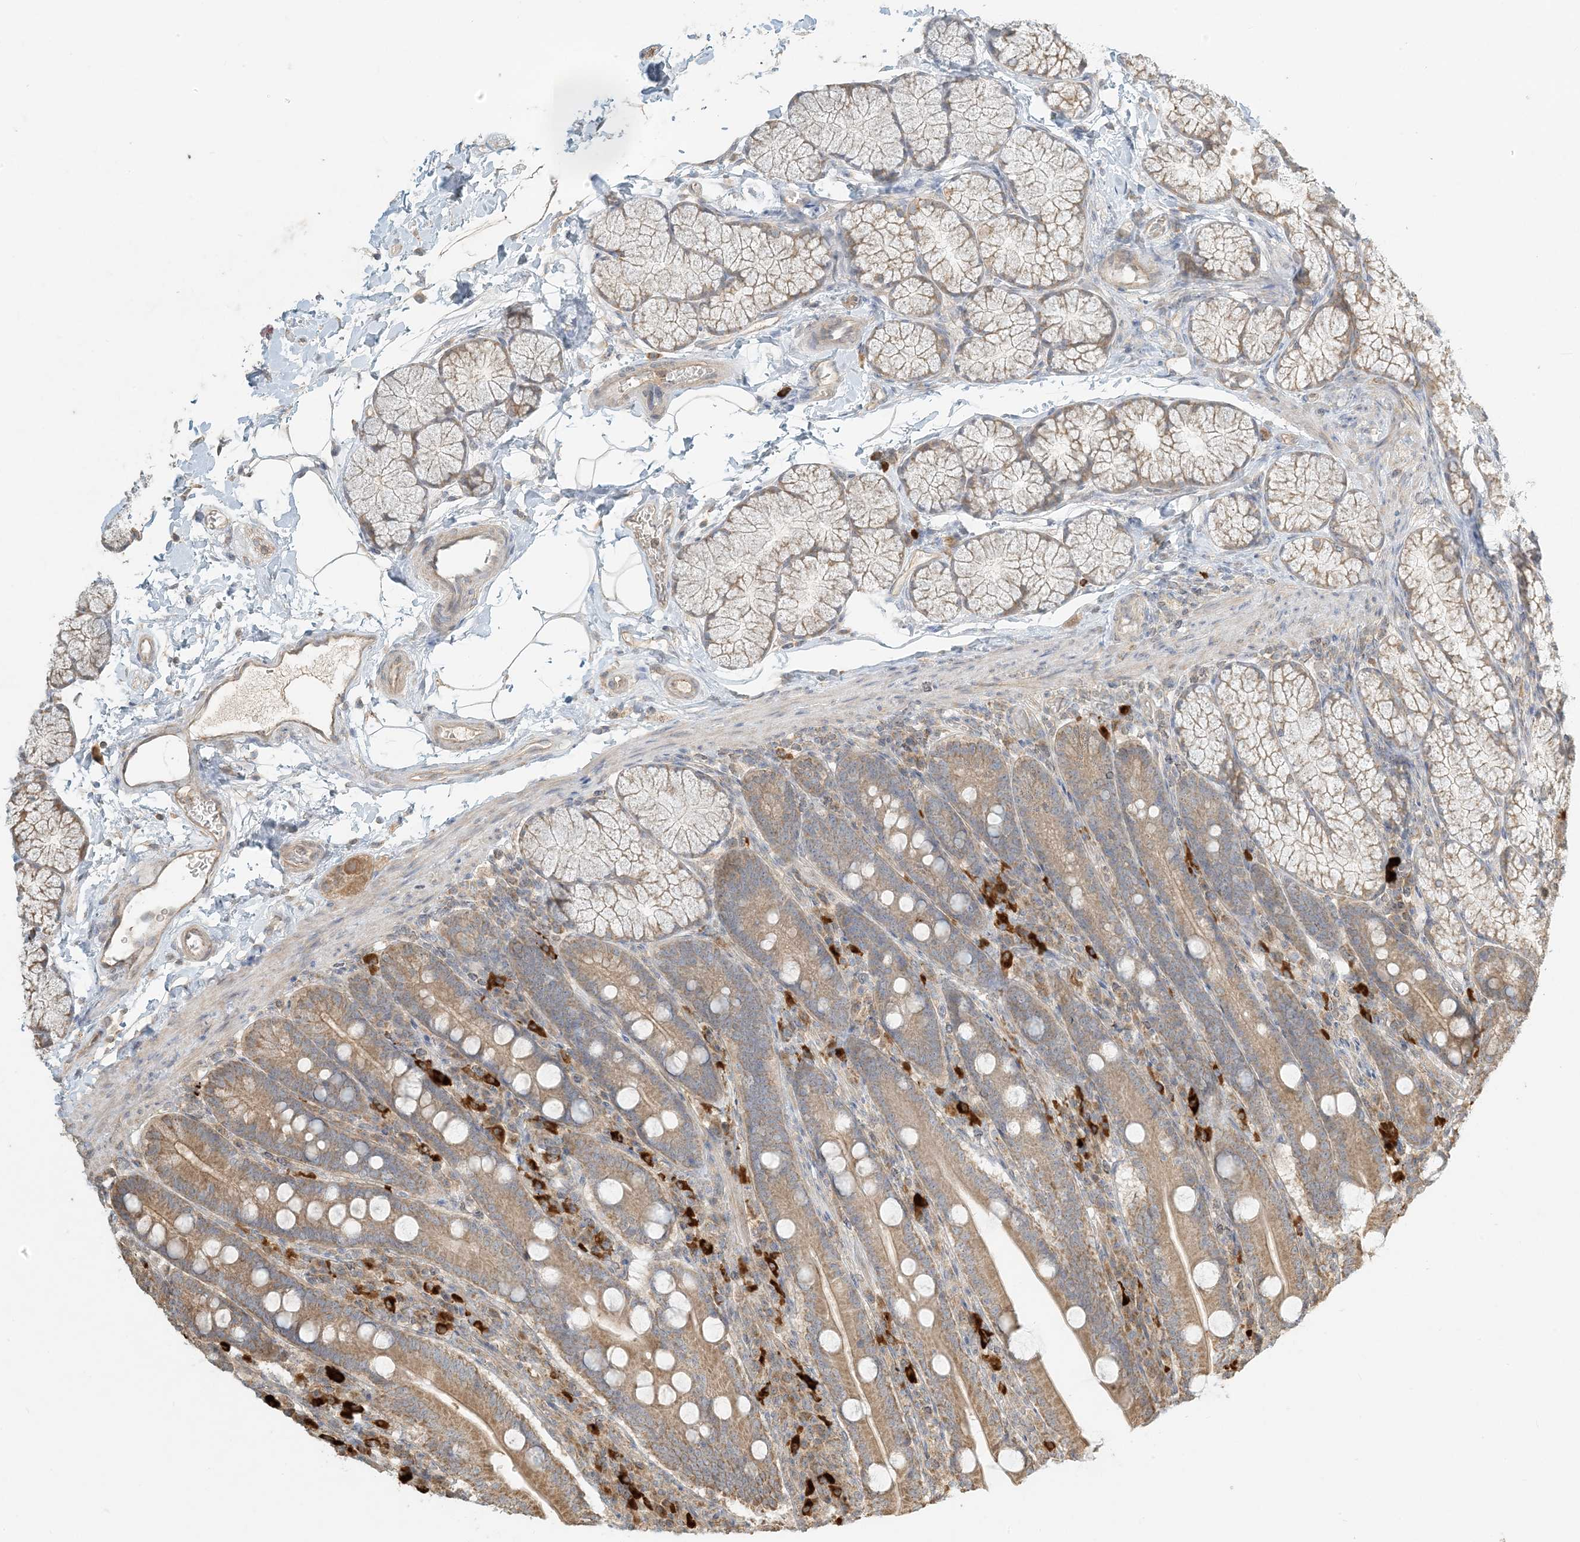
{"staining": {"intensity": "moderate", "quantity": ">75%", "location": "cytoplasmic/membranous"}, "tissue": "duodenum", "cell_type": "Glandular cells", "image_type": "normal", "snomed": [{"axis": "morphology", "description": "Normal tissue, NOS"}, {"axis": "topography", "description": "Duodenum"}], "caption": "Moderate cytoplasmic/membranous staining for a protein is present in approximately >75% of glandular cells of unremarkable duodenum using immunohistochemistry (IHC).", "gene": "MCOLN1", "patient": {"sex": "male", "age": 35}}